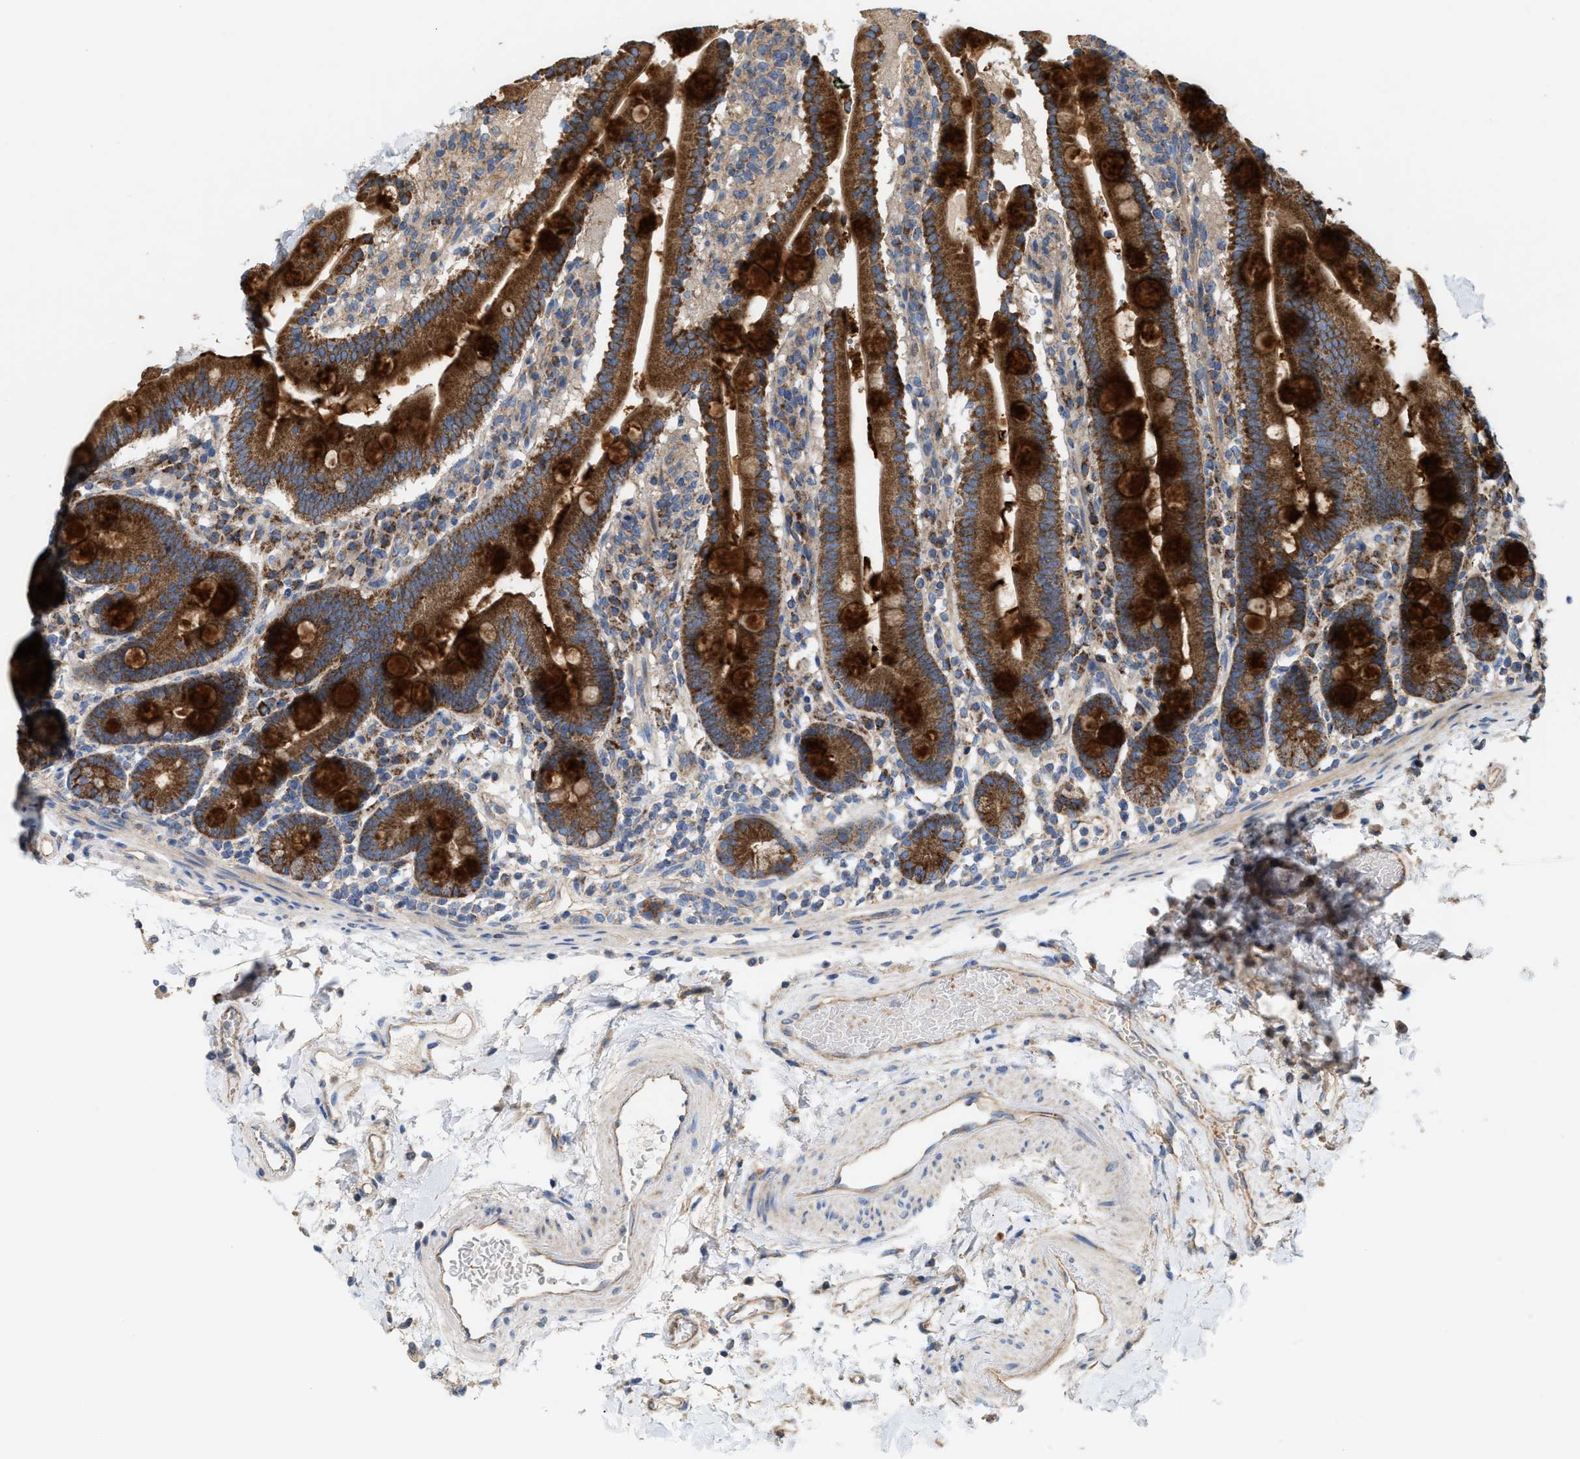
{"staining": {"intensity": "strong", "quantity": ">75%", "location": "cytoplasmic/membranous"}, "tissue": "duodenum", "cell_type": "Glandular cells", "image_type": "normal", "snomed": [{"axis": "morphology", "description": "Normal tissue, NOS"}, {"axis": "topography", "description": "Small intestine, NOS"}], "caption": "Duodenum stained for a protein exhibits strong cytoplasmic/membranous positivity in glandular cells. The protein is shown in brown color, while the nuclei are stained blue.", "gene": "OXSM", "patient": {"sex": "female", "age": 71}}